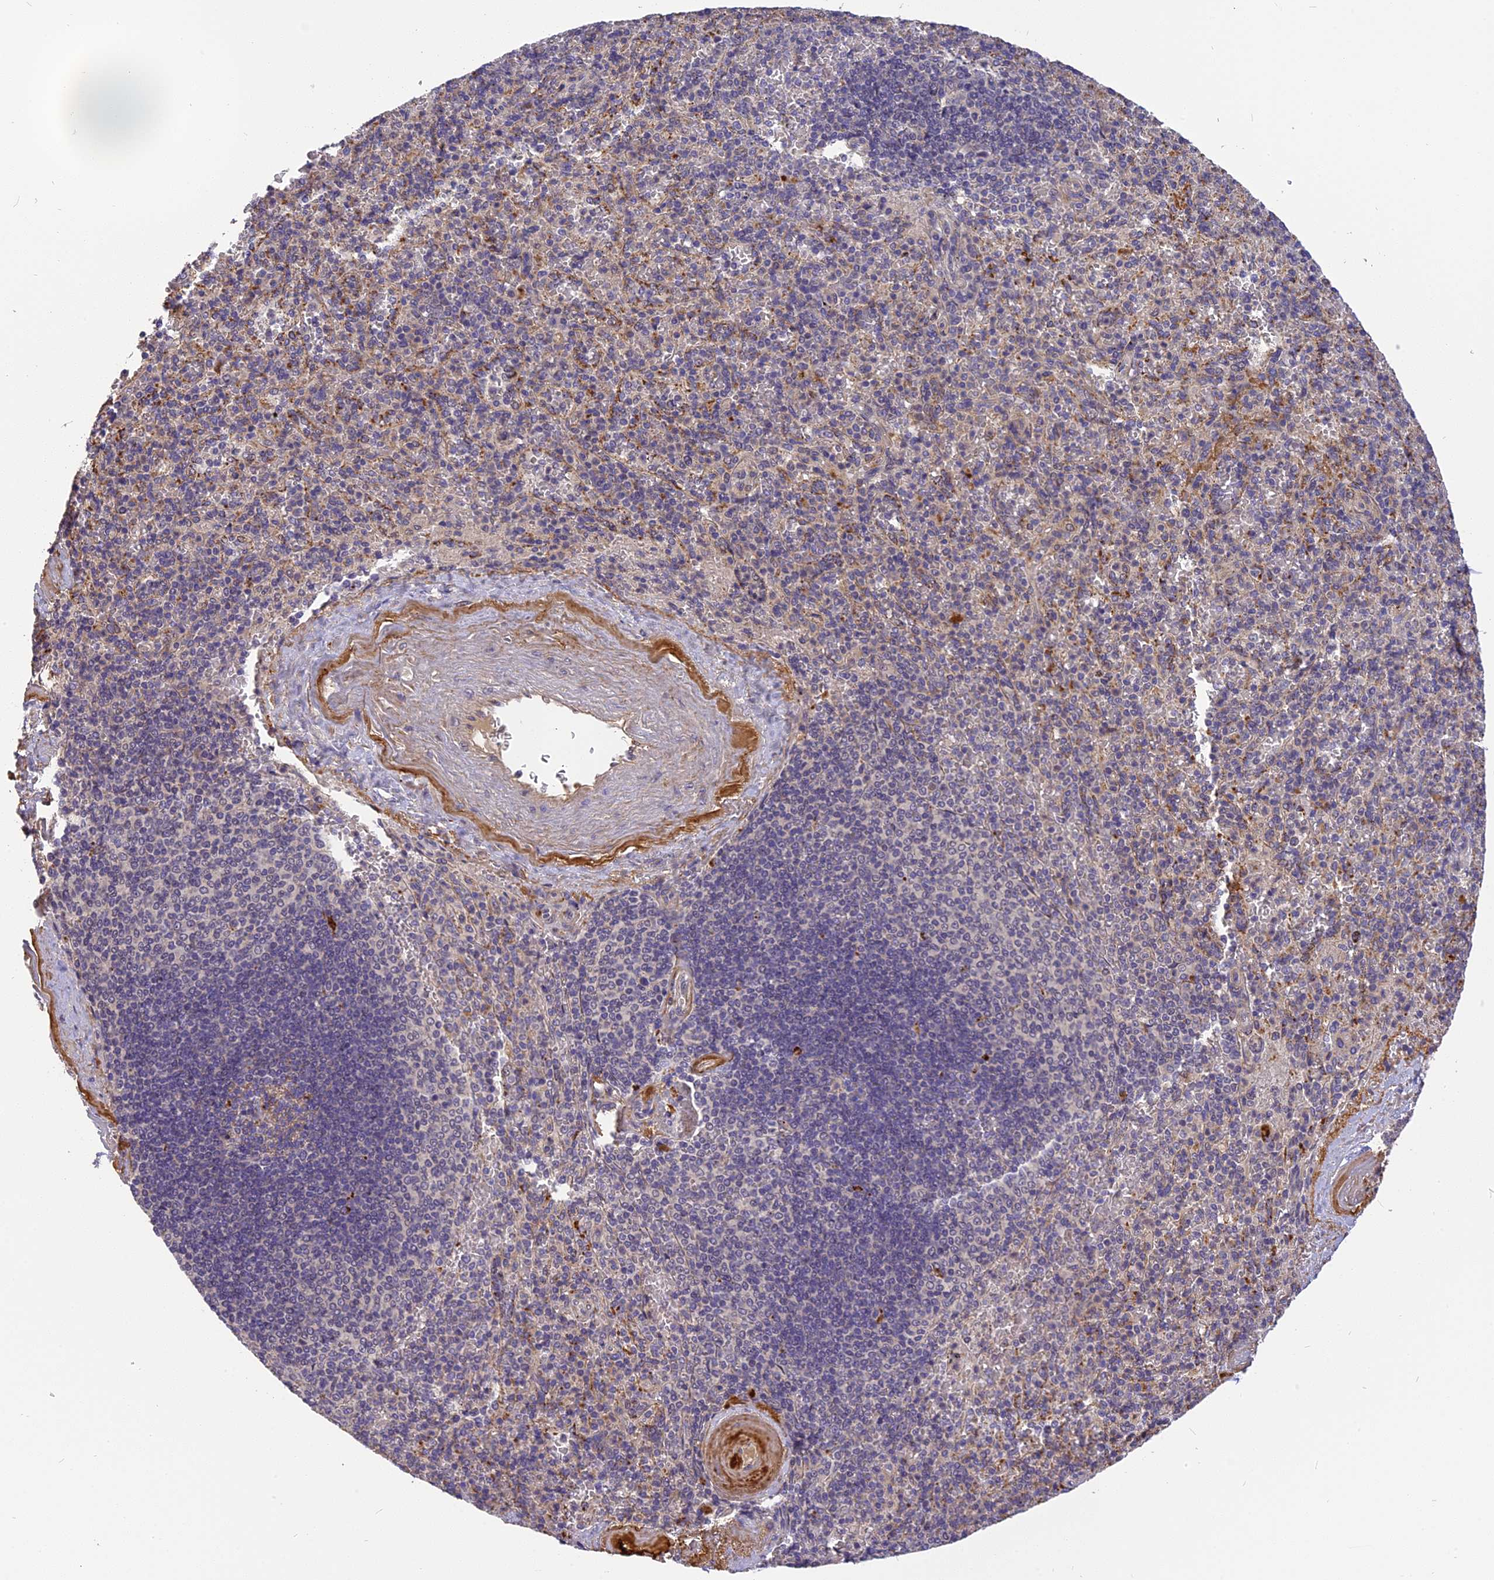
{"staining": {"intensity": "weak", "quantity": "<25%", "location": "cytoplasmic/membranous"}, "tissue": "spleen", "cell_type": "Cells in red pulp", "image_type": "normal", "snomed": [{"axis": "morphology", "description": "Normal tissue, NOS"}, {"axis": "topography", "description": "Spleen"}], "caption": "Immunohistochemistry histopathology image of normal spleen: spleen stained with DAB (3,3'-diaminobenzidine) displays no significant protein staining in cells in red pulp. (Stains: DAB (3,3'-diaminobenzidine) immunohistochemistry (IHC) with hematoxylin counter stain, Microscopy: brightfield microscopy at high magnification).", "gene": "FNIP2", "patient": {"sex": "male", "age": 82}}